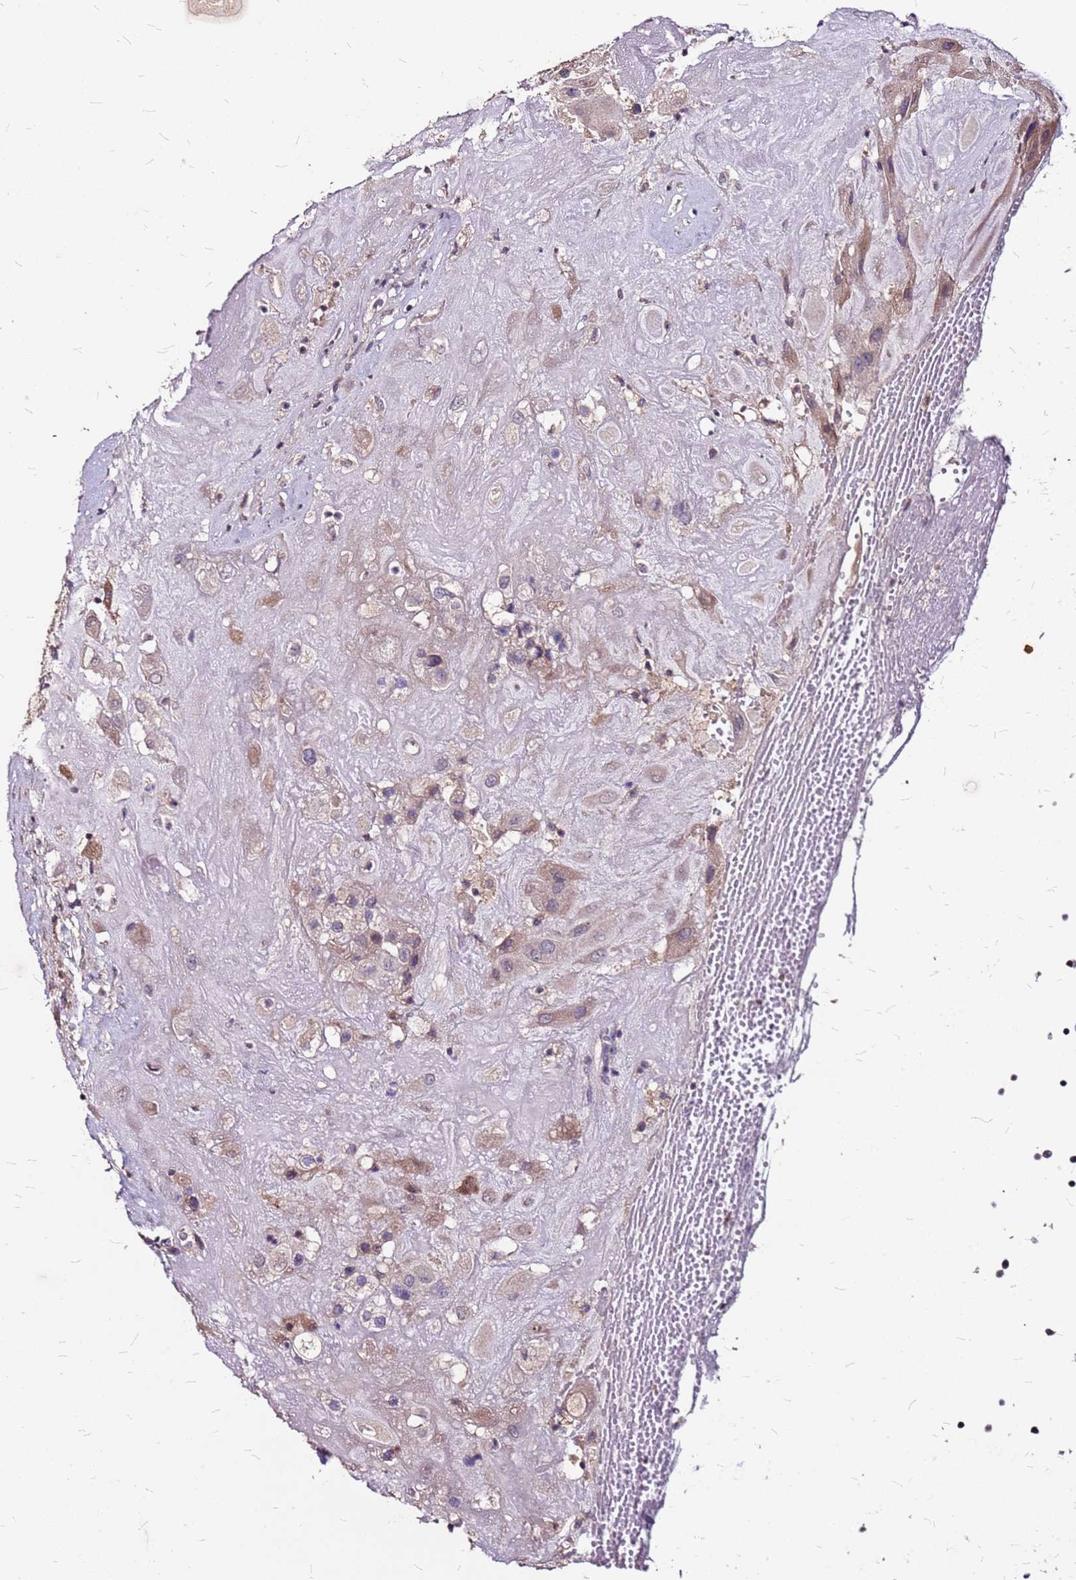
{"staining": {"intensity": "weak", "quantity": "25%-75%", "location": "cytoplasmic/membranous"}, "tissue": "placenta", "cell_type": "Decidual cells", "image_type": "normal", "snomed": [{"axis": "morphology", "description": "Normal tissue, NOS"}, {"axis": "topography", "description": "Placenta"}], "caption": "Immunohistochemical staining of benign human placenta exhibits low levels of weak cytoplasmic/membranous staining in approximately 25%-75% of decidual cells.", "gene": "DCDC2C", "patient": {"sex": "female", "age": 32}}